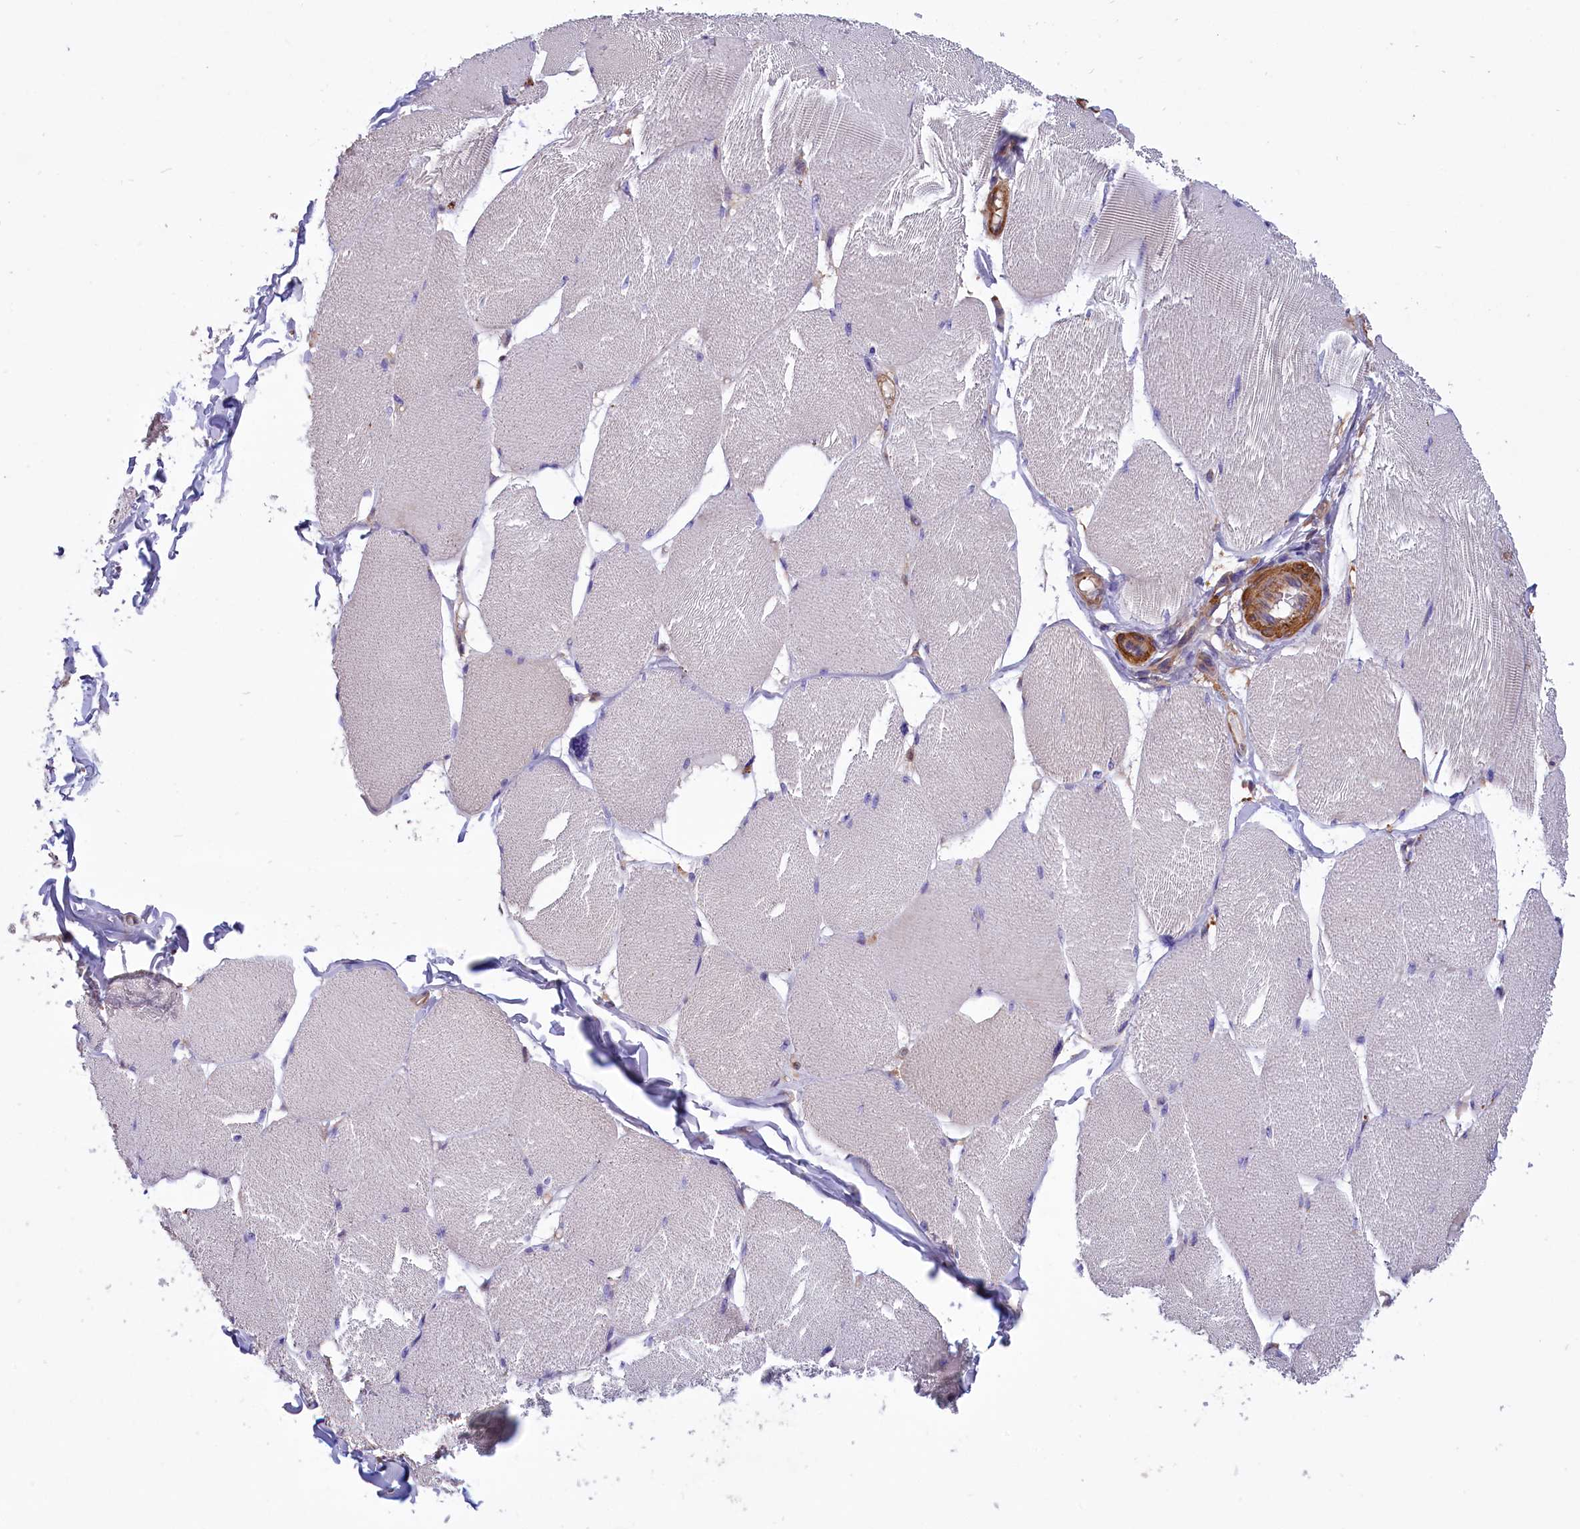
{"staining": {"intensity": "negative", "quantity": "none", "location": "none"}, "tissue": "skeletal muscle", "cell_type": "Myocytes", "image_type": "normal", "snomed": [{"axis": "morphology", "description": "Normal tissue, NOS"}, {"axis": "topography", "description": "Skin"}, {"axis": "topography", "description": "Skeletal muscle"}], "caption": "An immunohistochemistry histopathology image of benign skeletal muscle is shown. There is no staining in myocytes of skeletal muscle.", "gene": "AMDHD2", "patient": {"sex": "male", "age": 83}}